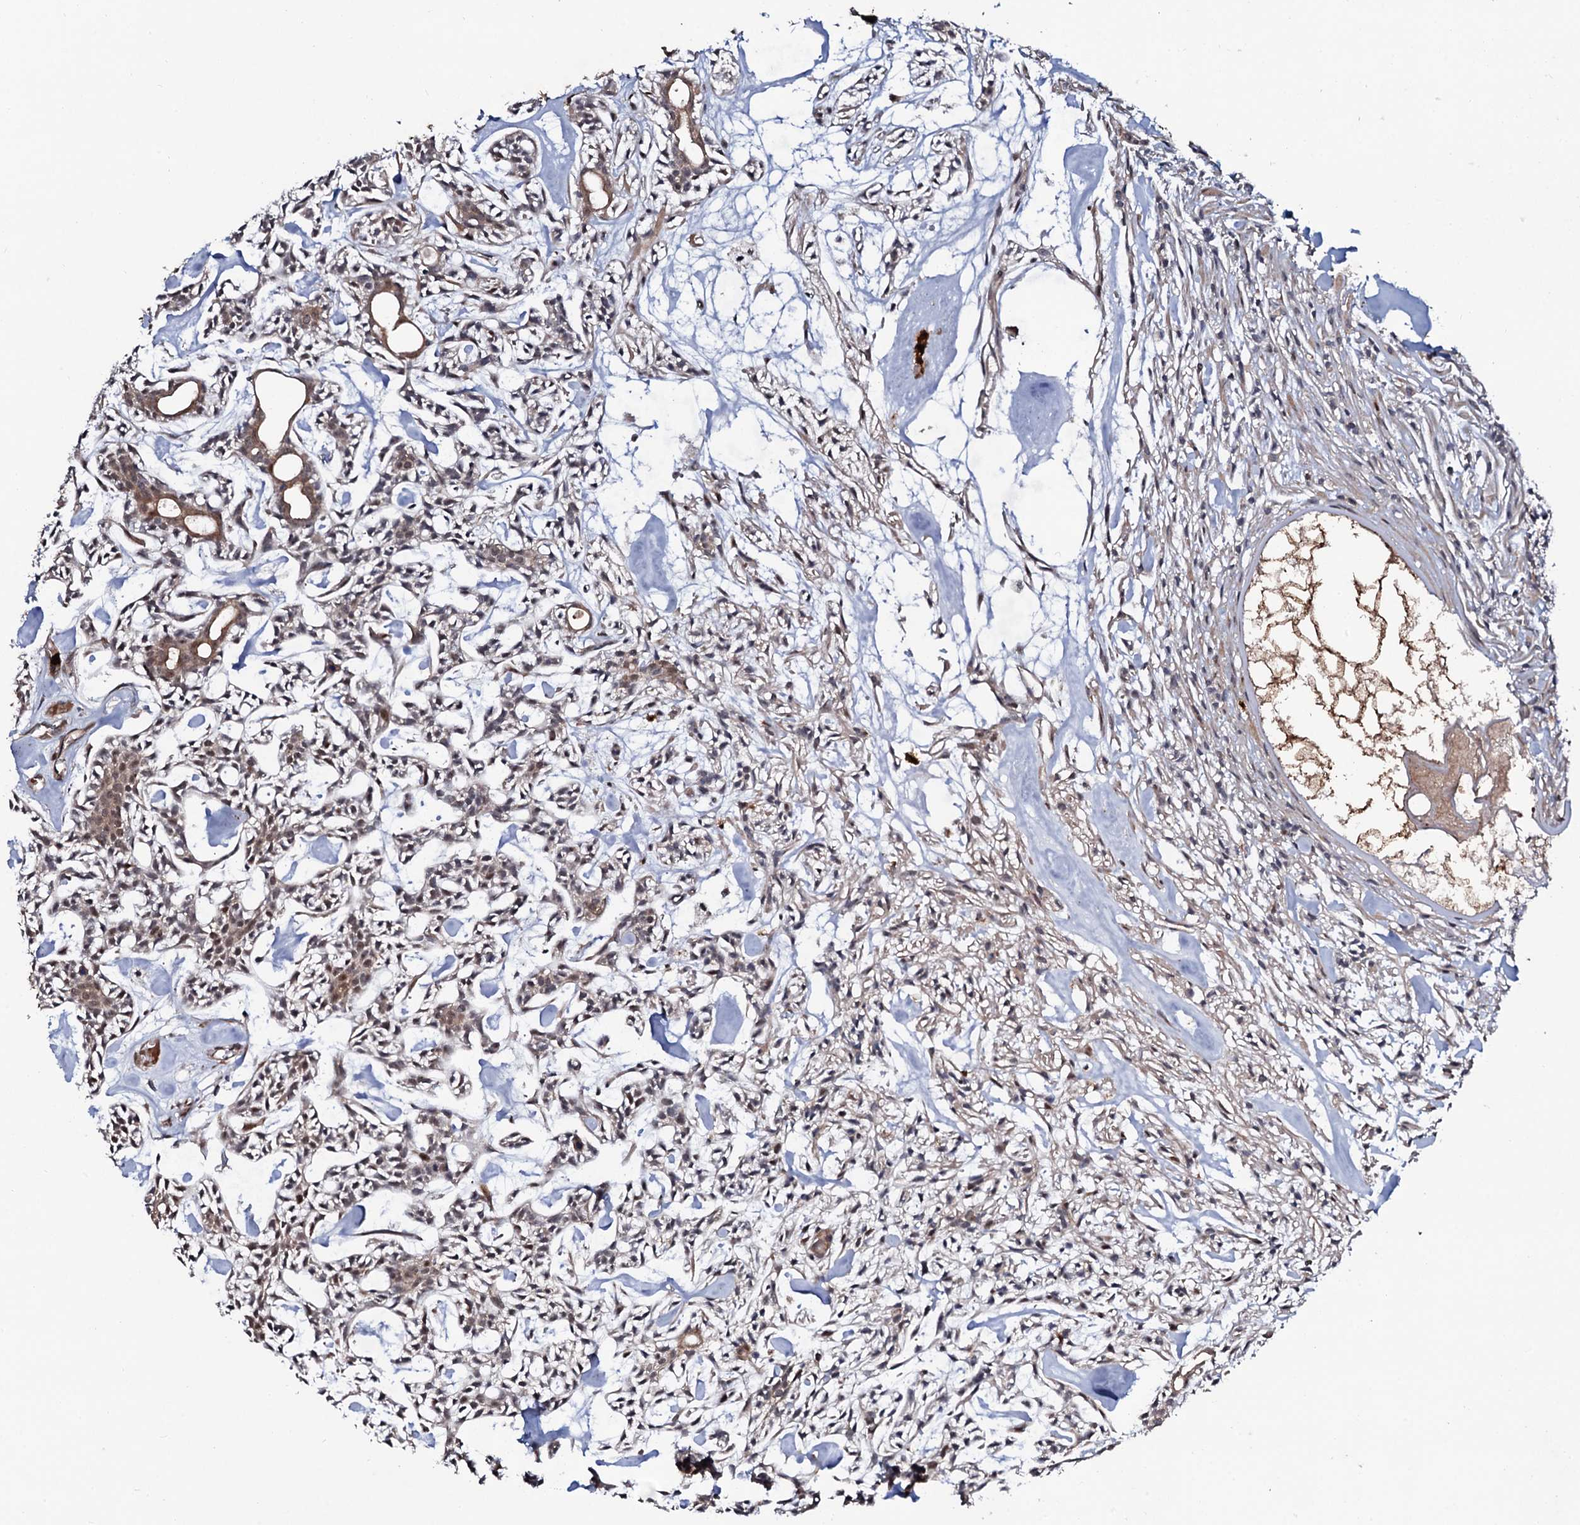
{"staining": {"intensity": "weak", "quantity": "25%-75%", "location": "cytoplasmic/membranous"}, "tissue": "head and neck cancer", "cell_type": "Tumor cells", "image_type": "cancer", "snomed": [{"axis": "morphology", "description": "Adenocarcinoma, NOS"}, {"axis": "topography", "description": "Salivary gland"}, {"axis": "topography", "description": "Head-Neck"}], "caption": "Immunohistochemistry of head and neck cancer (adenocarcinoma) exhibits low levels of weak cytoplasmic/membranous expression in about 25%-75% of tumor cells. (Brightfield microscopy of DAB IHC at high magnification).", "gene": "COG6", "patient": {"sex": "male", "age": 55}}